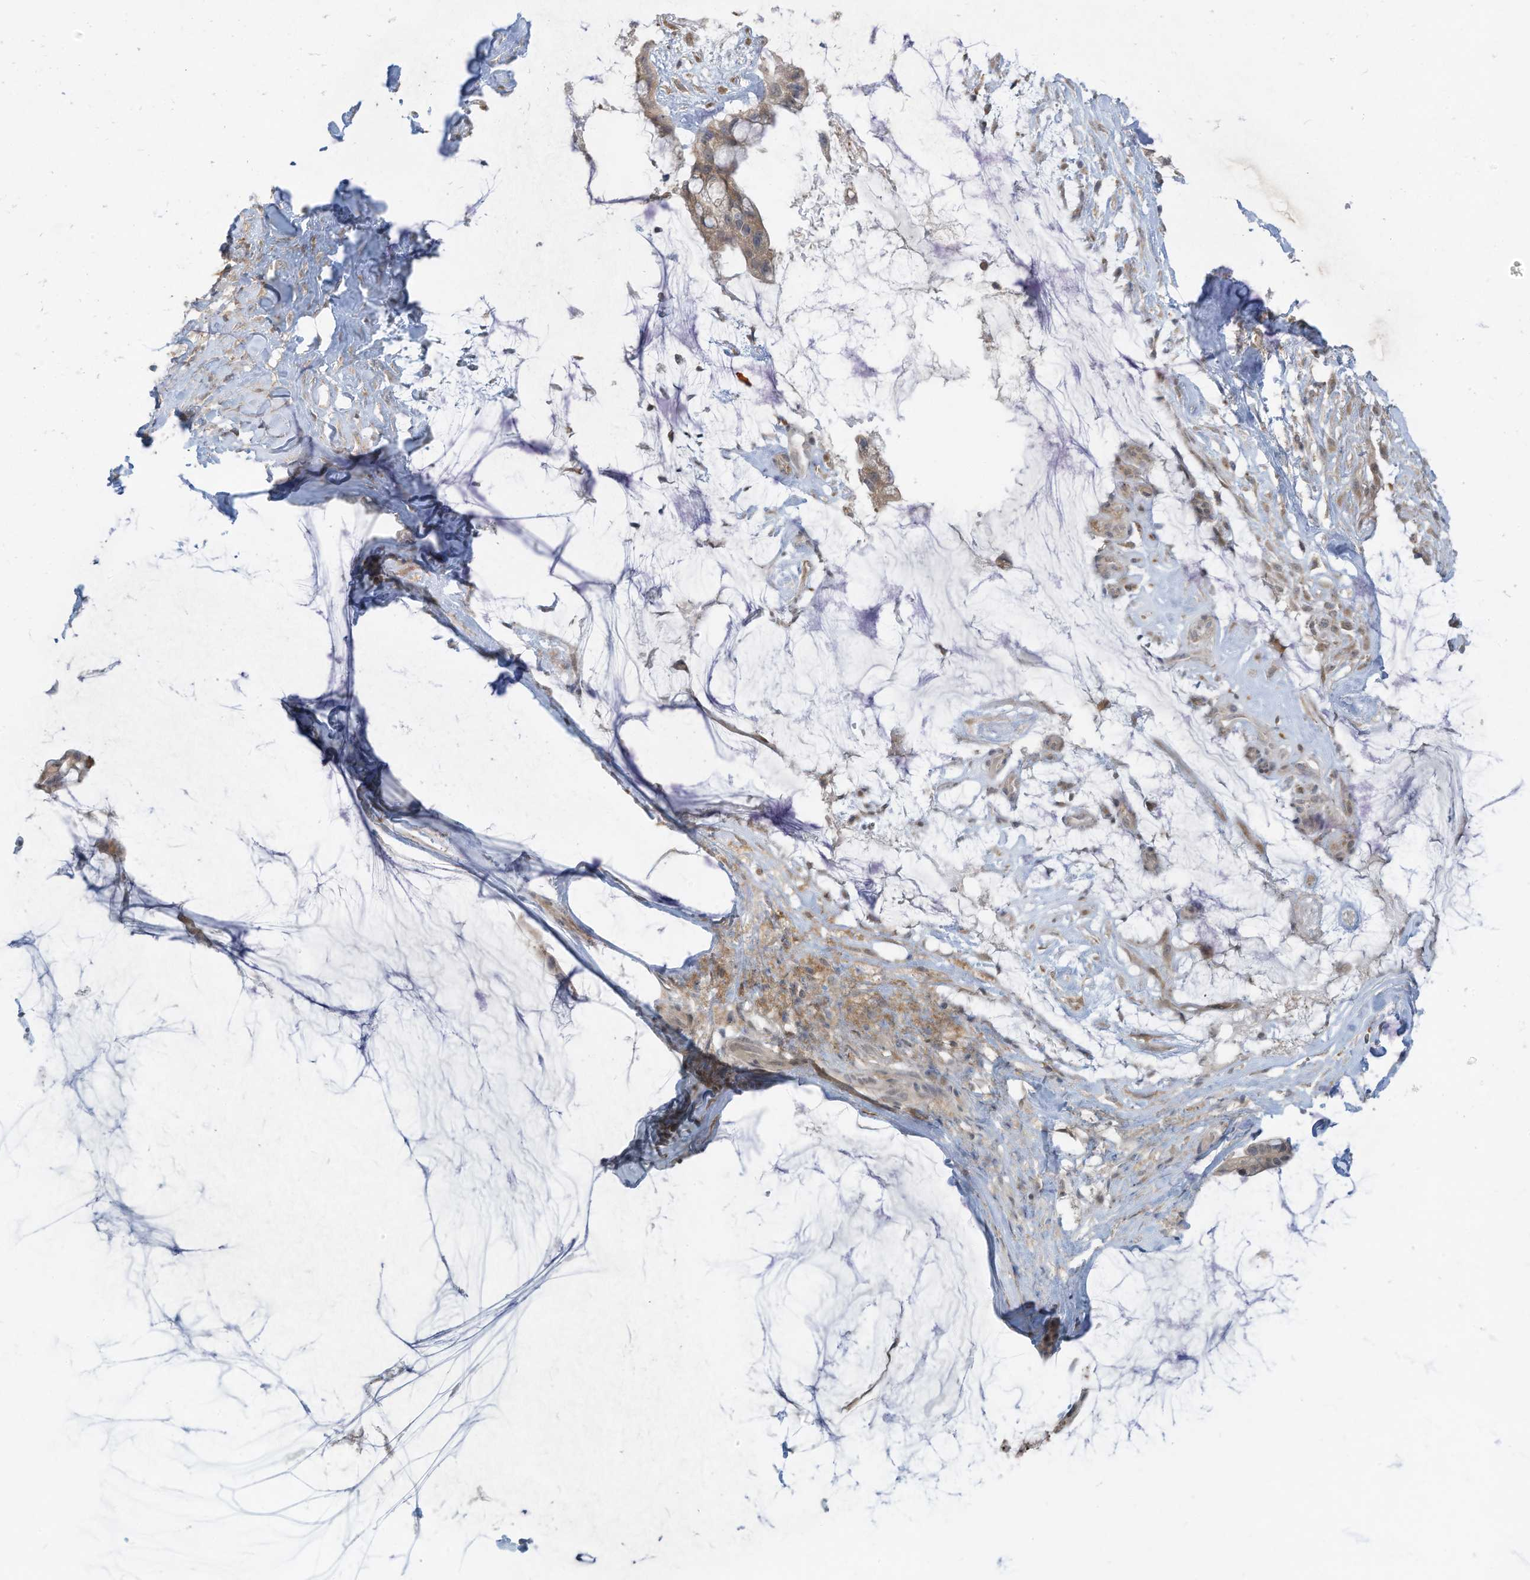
{"staining": {"intensity": "moderate", "quantity": ">75%", "location": "cytoplasmic/membranous"}, "tissue": "ovarian cancer", "cell_type": "Tumor cells", "image_type": "cancer", "snomed": [{"axis": "morphology", "description": "Cystadenocarcinoma, mucinous, NOS"}, {"axis": "topography", "description": "Ovary"}], "caption": "IHC image of neoplastic tissue: human ovarian cancer stained using IHC reveals medium levels of moderate protein expression localized specifically in the cytoplasmic/membranous of tumor cells, appearing as a cytoplasmic/membranous brown color.", "gene": "DZIP3", "patient": {"sex": "female", "age": 39}}